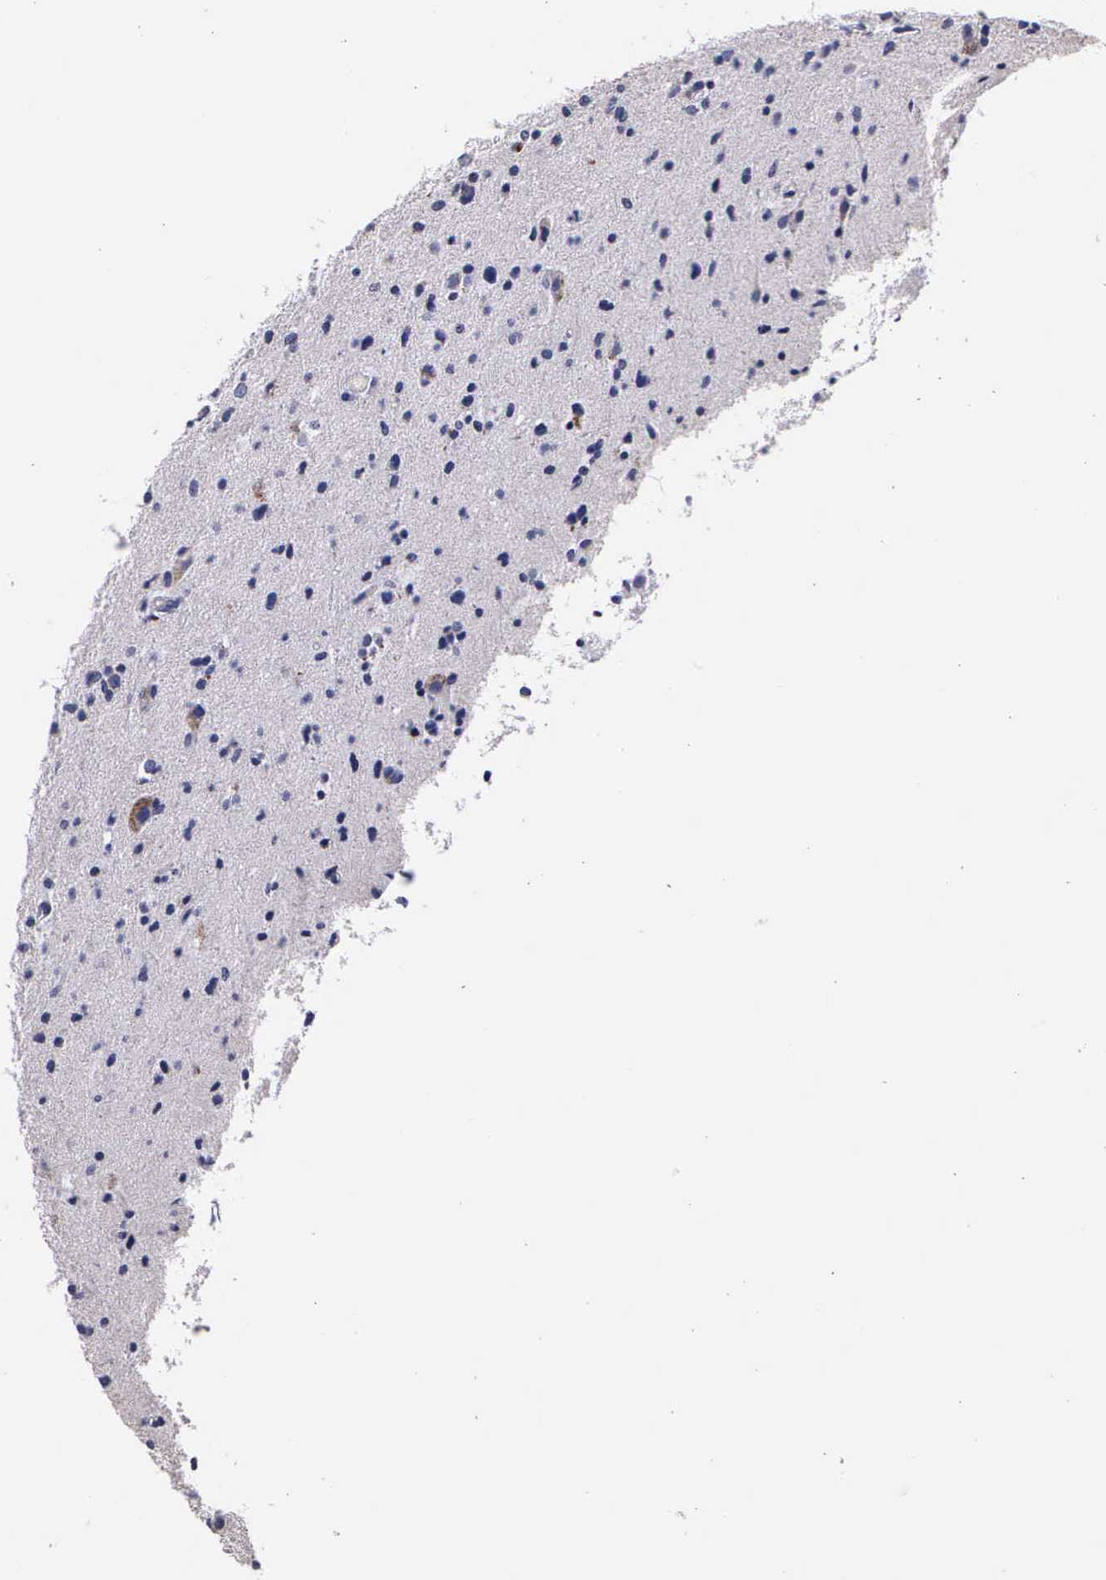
{"staining": {"intensity": "negative", "quantity": "none", "location": "none"}, "tissue": "glioma", "cell_type": "Tumor cells", "image_type": "cancer", "snomed": [{"axis": "morphology", "description": "Glioma, malignant, Low grade"}, {"axis": "topography", "description": "Brain"}], "caption": "Glioma was stained to show a protein in brown. There is no significant expression in tumor cells. Nuclei are stained in blue.", "gene": "CRELD2", "patient": {"sex": "female", "age": 46}}